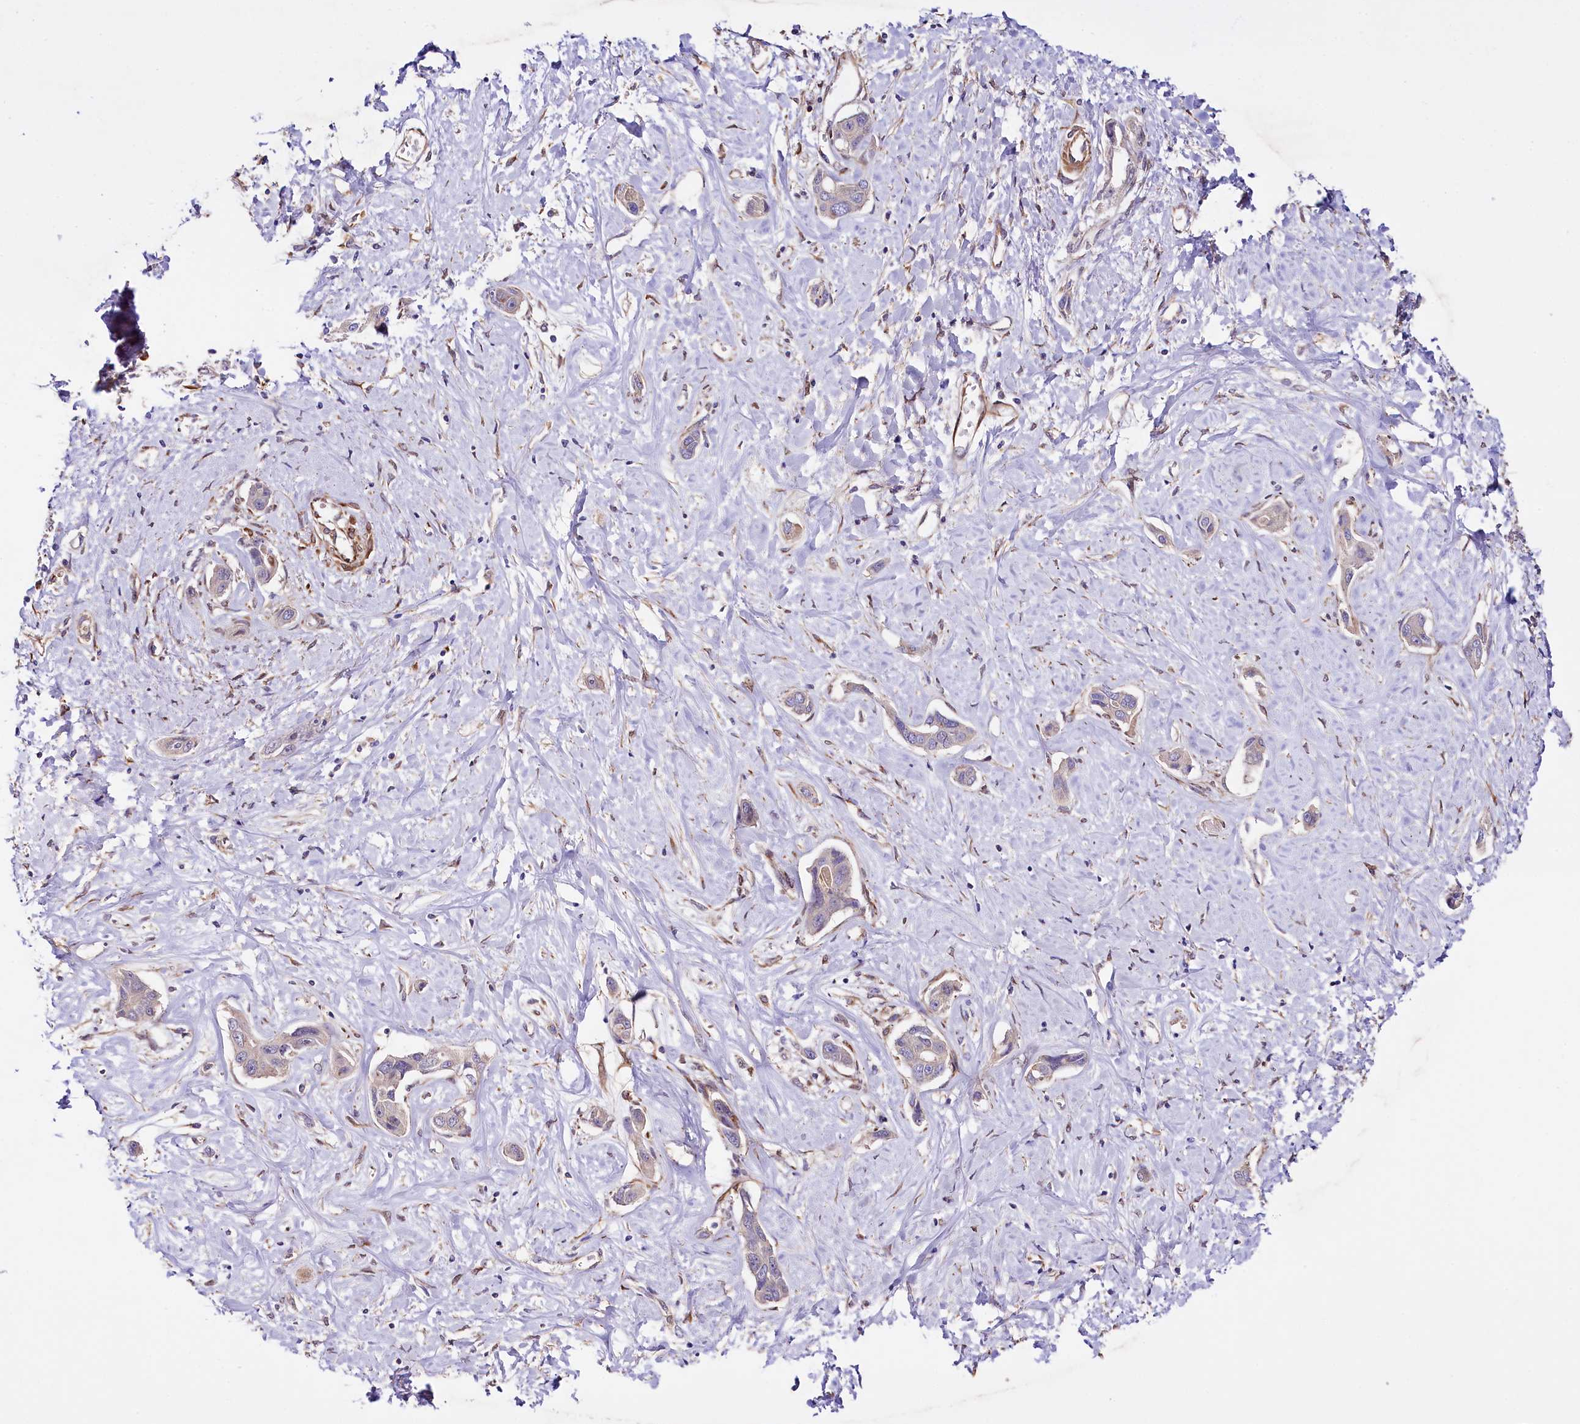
{"staining": {"intensity": "negative", "quantity": "none", "location": "none"}, "tissue": "liver cancer", "cell_type": "Tumor cells", "image_type": "cancer", "snomed": [{"axis": "morphology", "description": "Cholangiocarcinoma"}, {"axis": "topography", "description": "Liver"}], "caption": "A histopathology image of human cholangiocarcinoma (liver) is negative for staining in tumor cells.", "gene": "TTC12", "patient": {"sex": "male", "age": 59}}